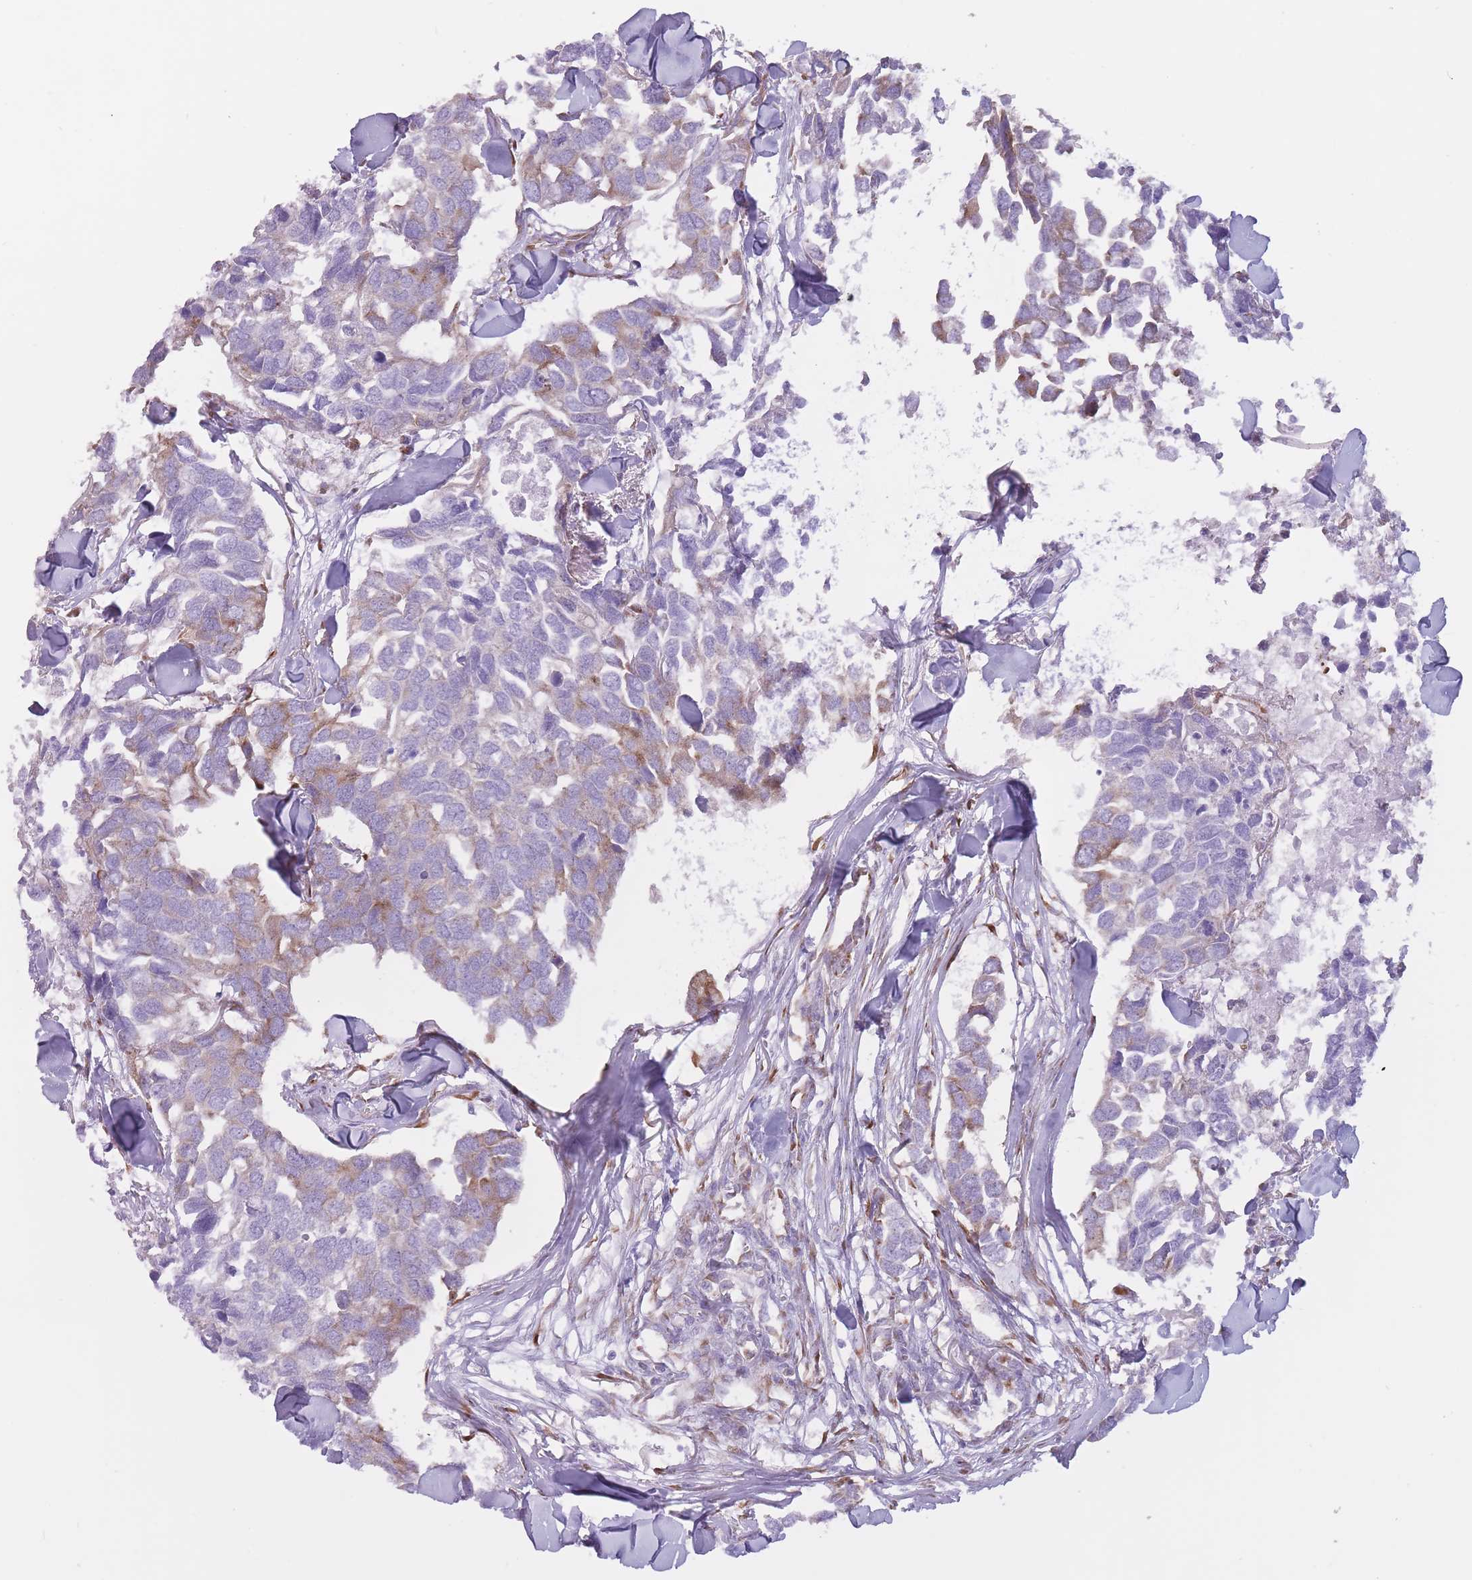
{"staining": {"intensity": "moderate", "quantity": "25%-75%", "location": "cytoplasmic/membranous"}, "tissue": "breast cancer", "cell_type": "Tumor cells", "image_type": "cancer", "snomed": [{"axis": "morphology", "description": "Duct carcinoma"}, {"axis": "topography", "description": "Breast"}], "caption": "Tumor cells exhibit moderate cytoplasmic/membranous staining in about 25%-75% of cells in breast cancer.", "gene": "RPL18", "patient": {"sex": "female", "age": 83}}